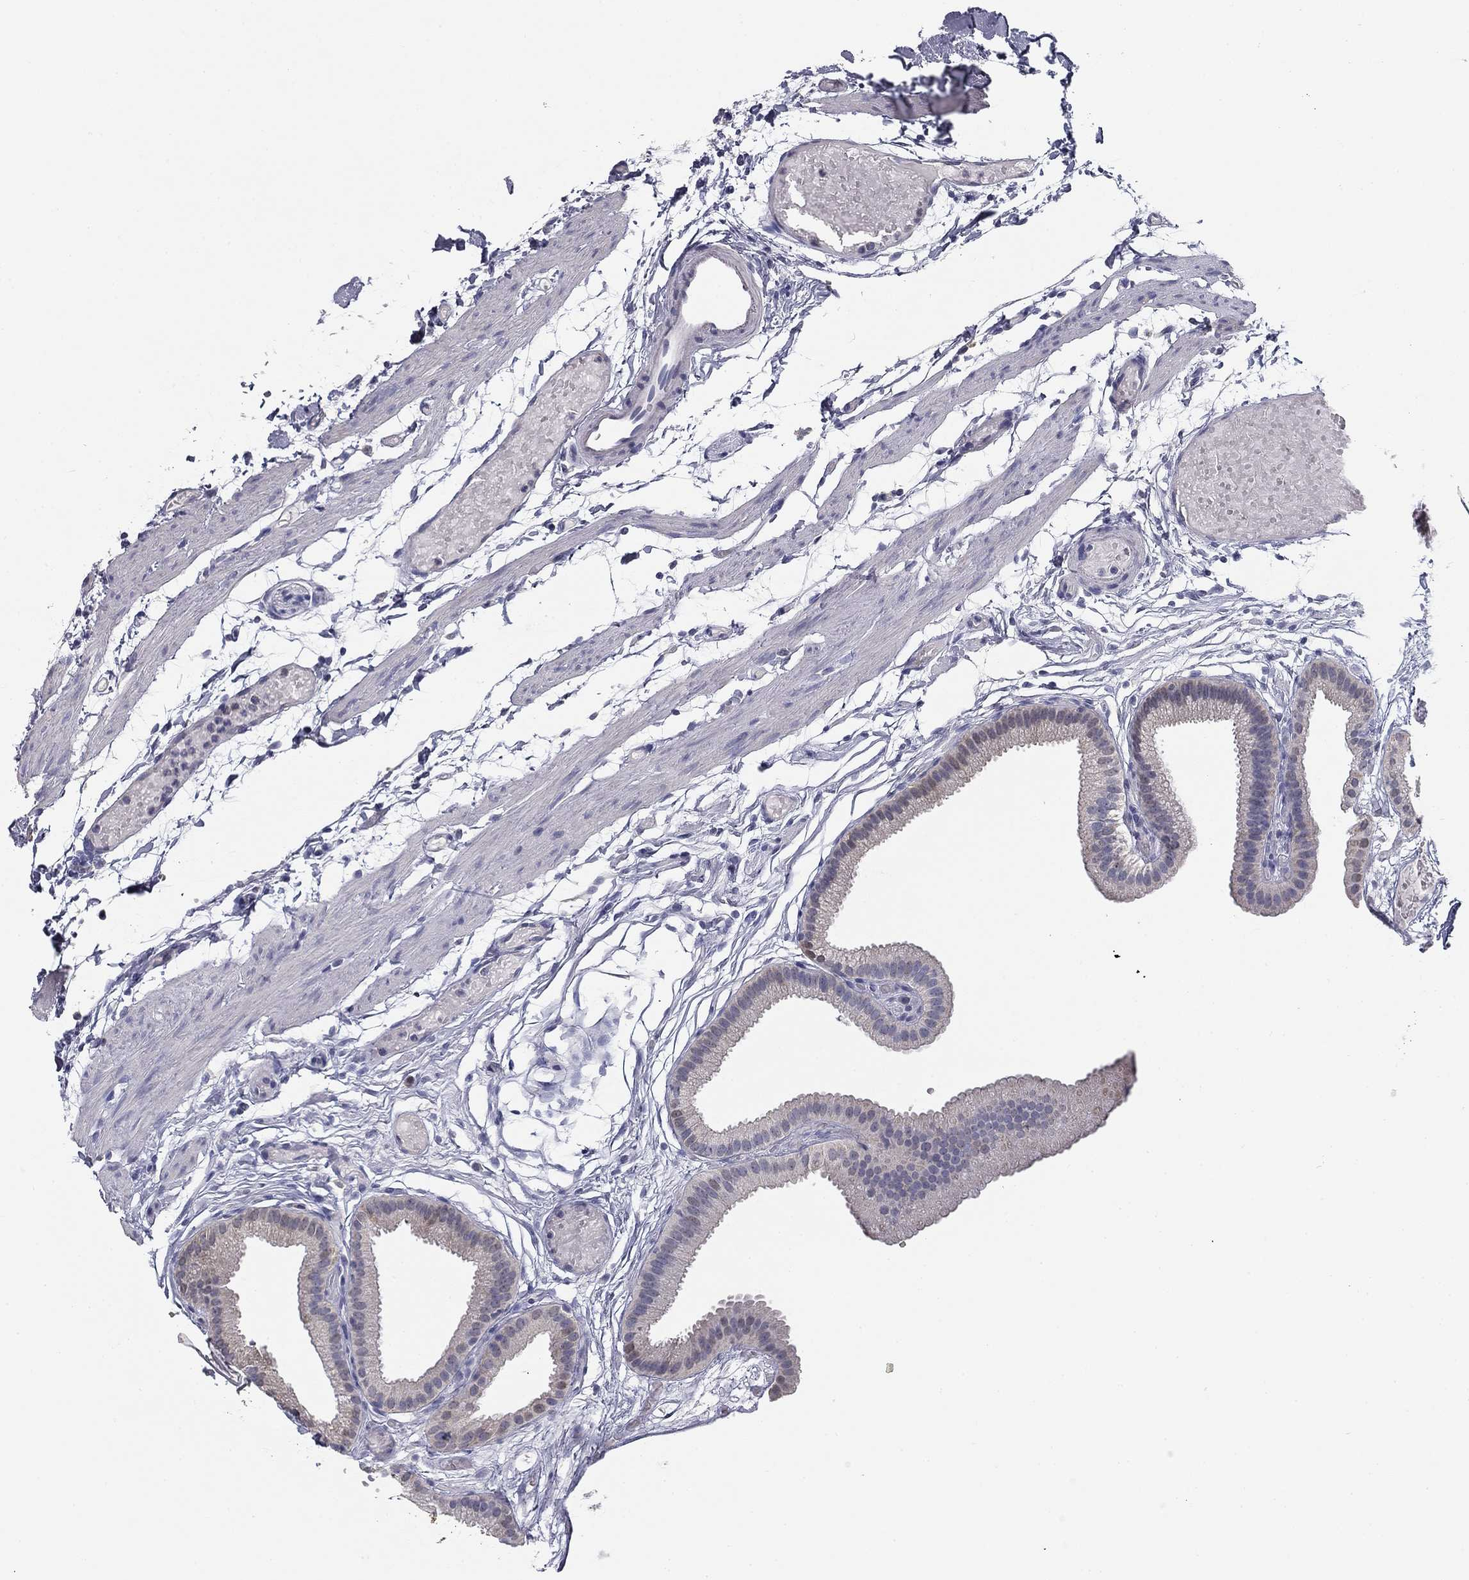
{"staining": {"intensity": "negative", "quantity": "none", "location": "none"}, "tissue": "gallbladder", "cell_type": "Glandular cells", "image_type": "normal", "snomed": [{"axis": "morphology", "description": "Normal tissue, NOS"}, {"axis": "topography", "description": "Gallbladder"}], "caption": "A micrograph of gallbladder stained for a protein displays no brown staining in glandular cells.", "gene": "SLC2A9", "patient": {"sex": "female", "age": 45}}